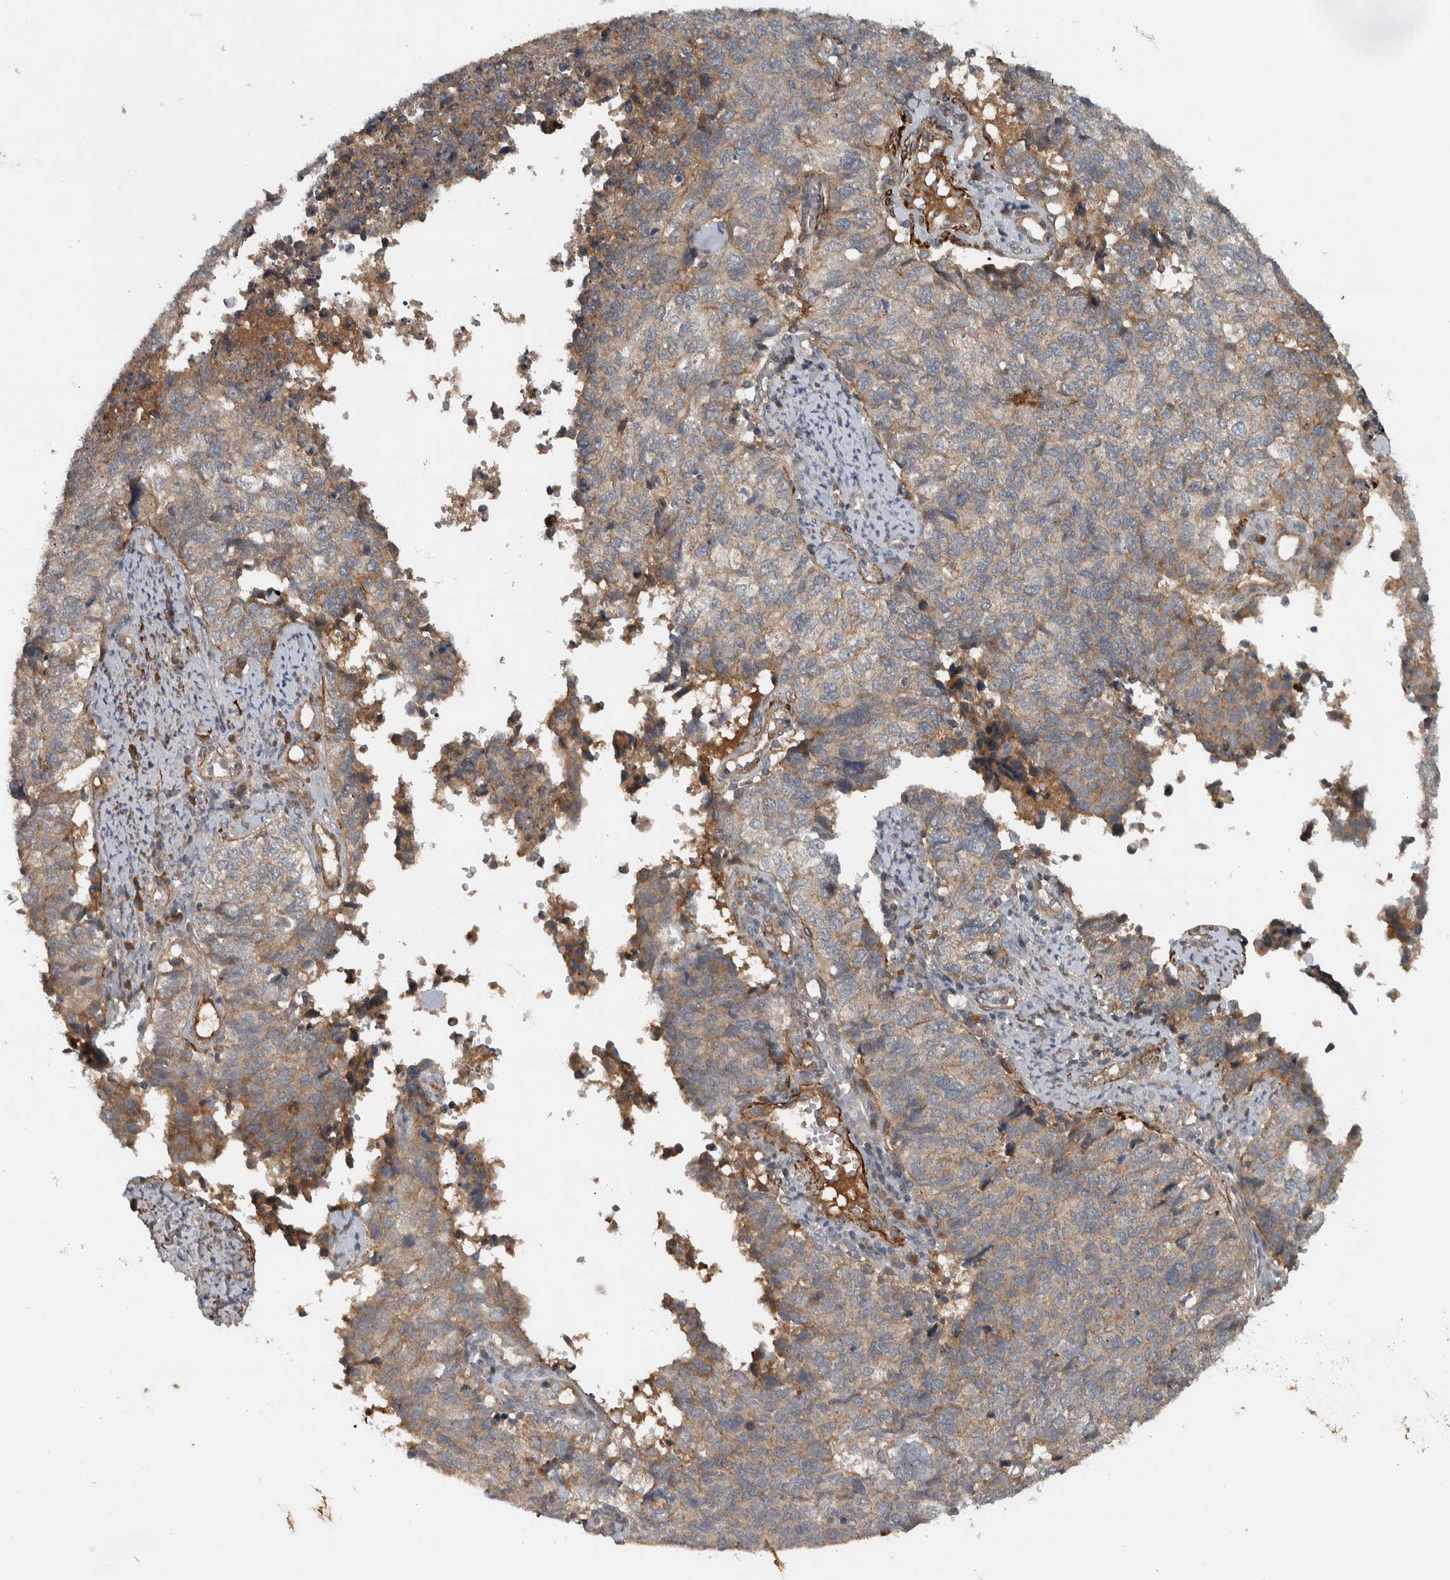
{"staining": {"intensity": "weak", "quantity": "25%-75%", "location": "cytoplasmic/membranous"}, "tissue": "cervical cancer", "cell_type": "Tumor cells", "image_type": "cancer", "snomed": [{"axis": "morphology", "description": "Squamous cell carcinoma, NOS"}, {"axis": "topography", "description": "Cervix"}], "caption": "Cervical cancer (squamous cell carcinoma) stained with DAB immunohistochemistry shows low levels of weak cytoplasmic/membranous positivity in approximately 25%-75% of tumor cells.", "gene": "LBHD1", "patient": {"sex": "female", "age": 63}}